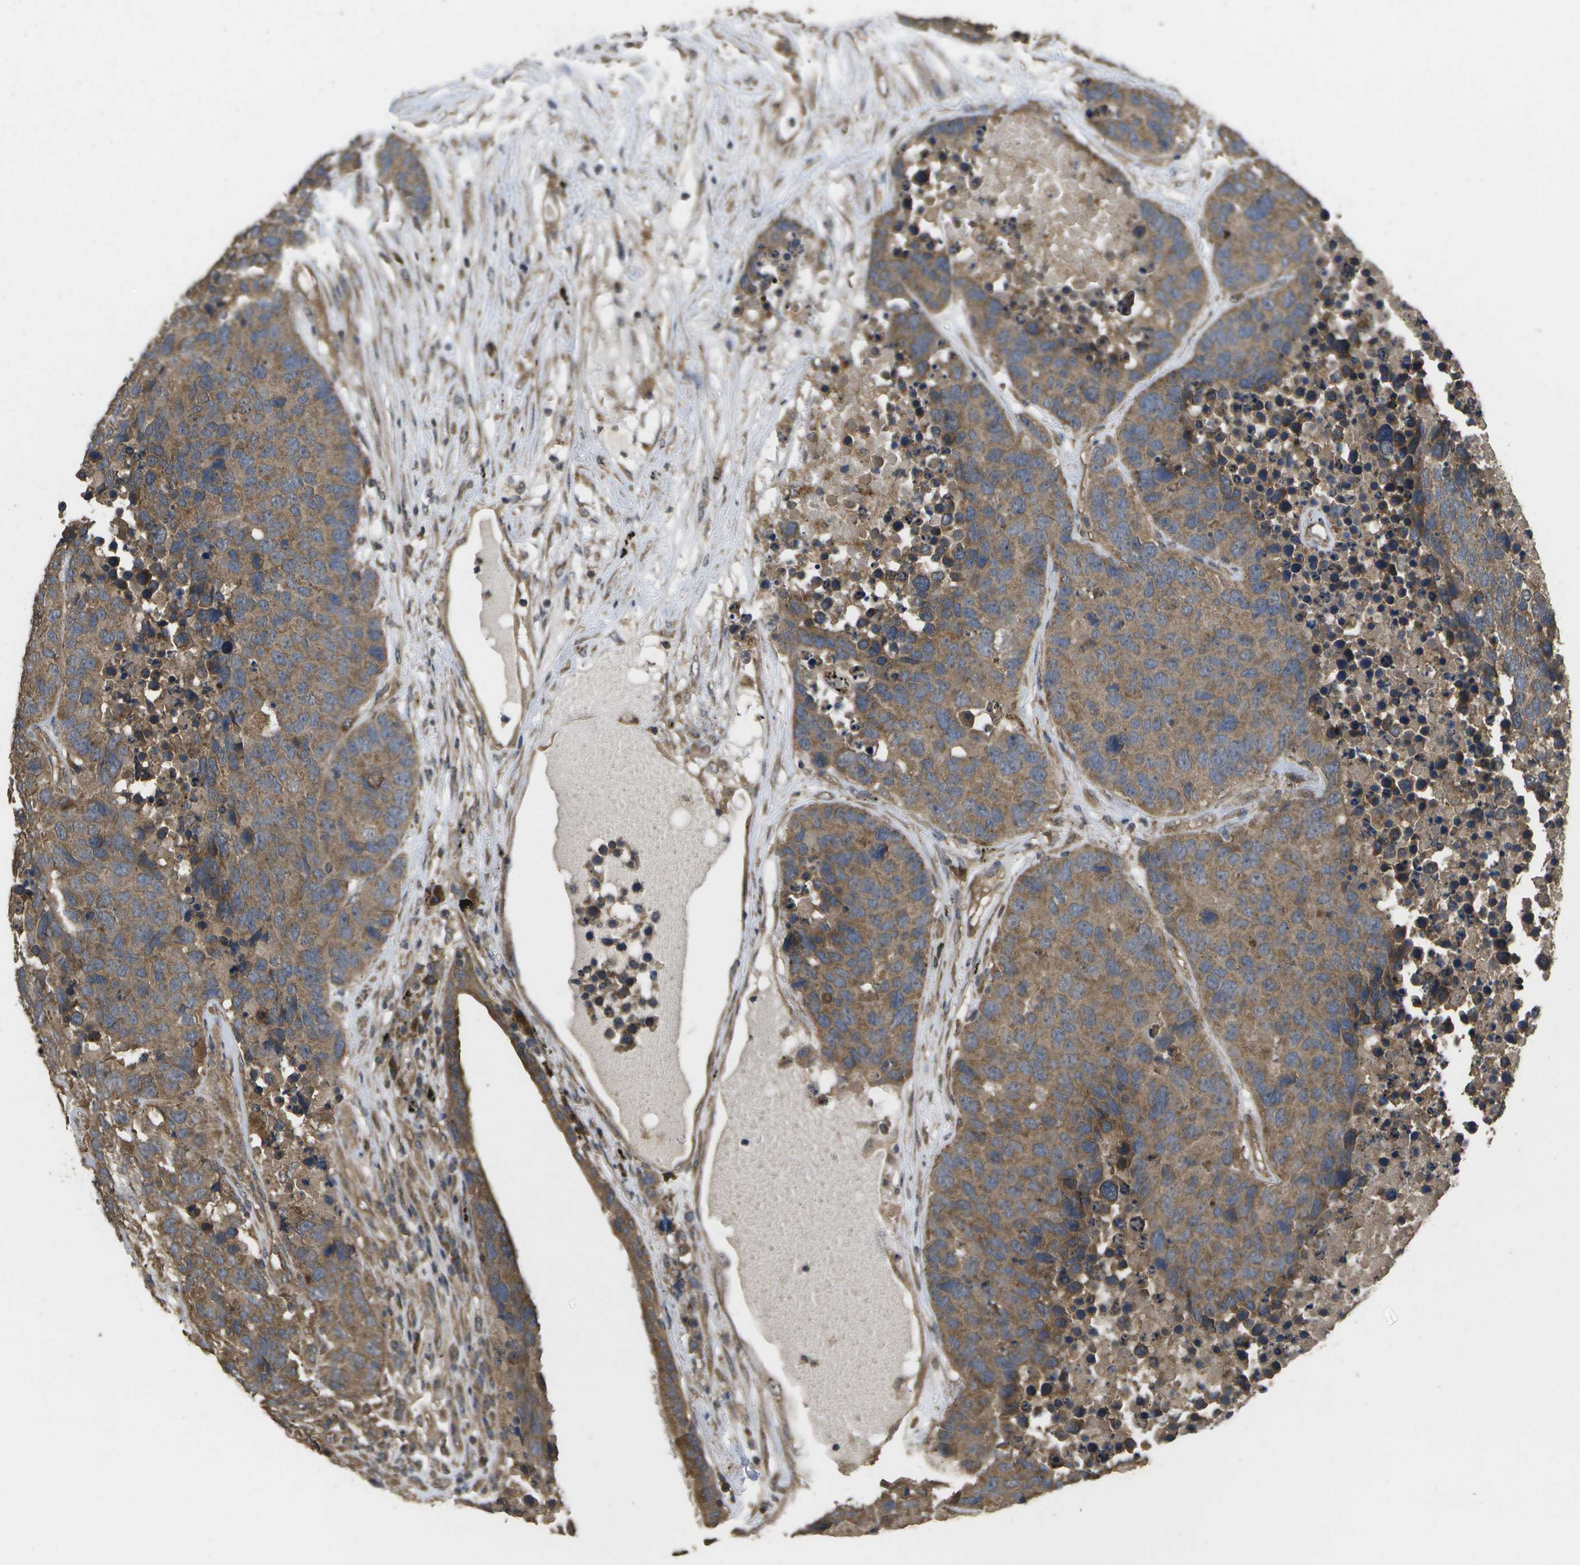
{"staining": {"intensity": "moderate", "quantity": ">75%", "location": "cytoplasmic/membranous"}, "tissue": "carcinoid", "cell_type": "Tumor cells", "image_type": "cancer", "snomed": [{"axis": "morphology", "description": "Carcinoid, malignant, NOS"}, {"axis": "topography", "description": "Lung"}], "caption": "Protein analysis of carcinoid tissue shows moderate cytoplasmic/membranous staining in about >75% of tumor cells.", "gene": "SACS", "patient": {"sex": "male", "age": 60}}